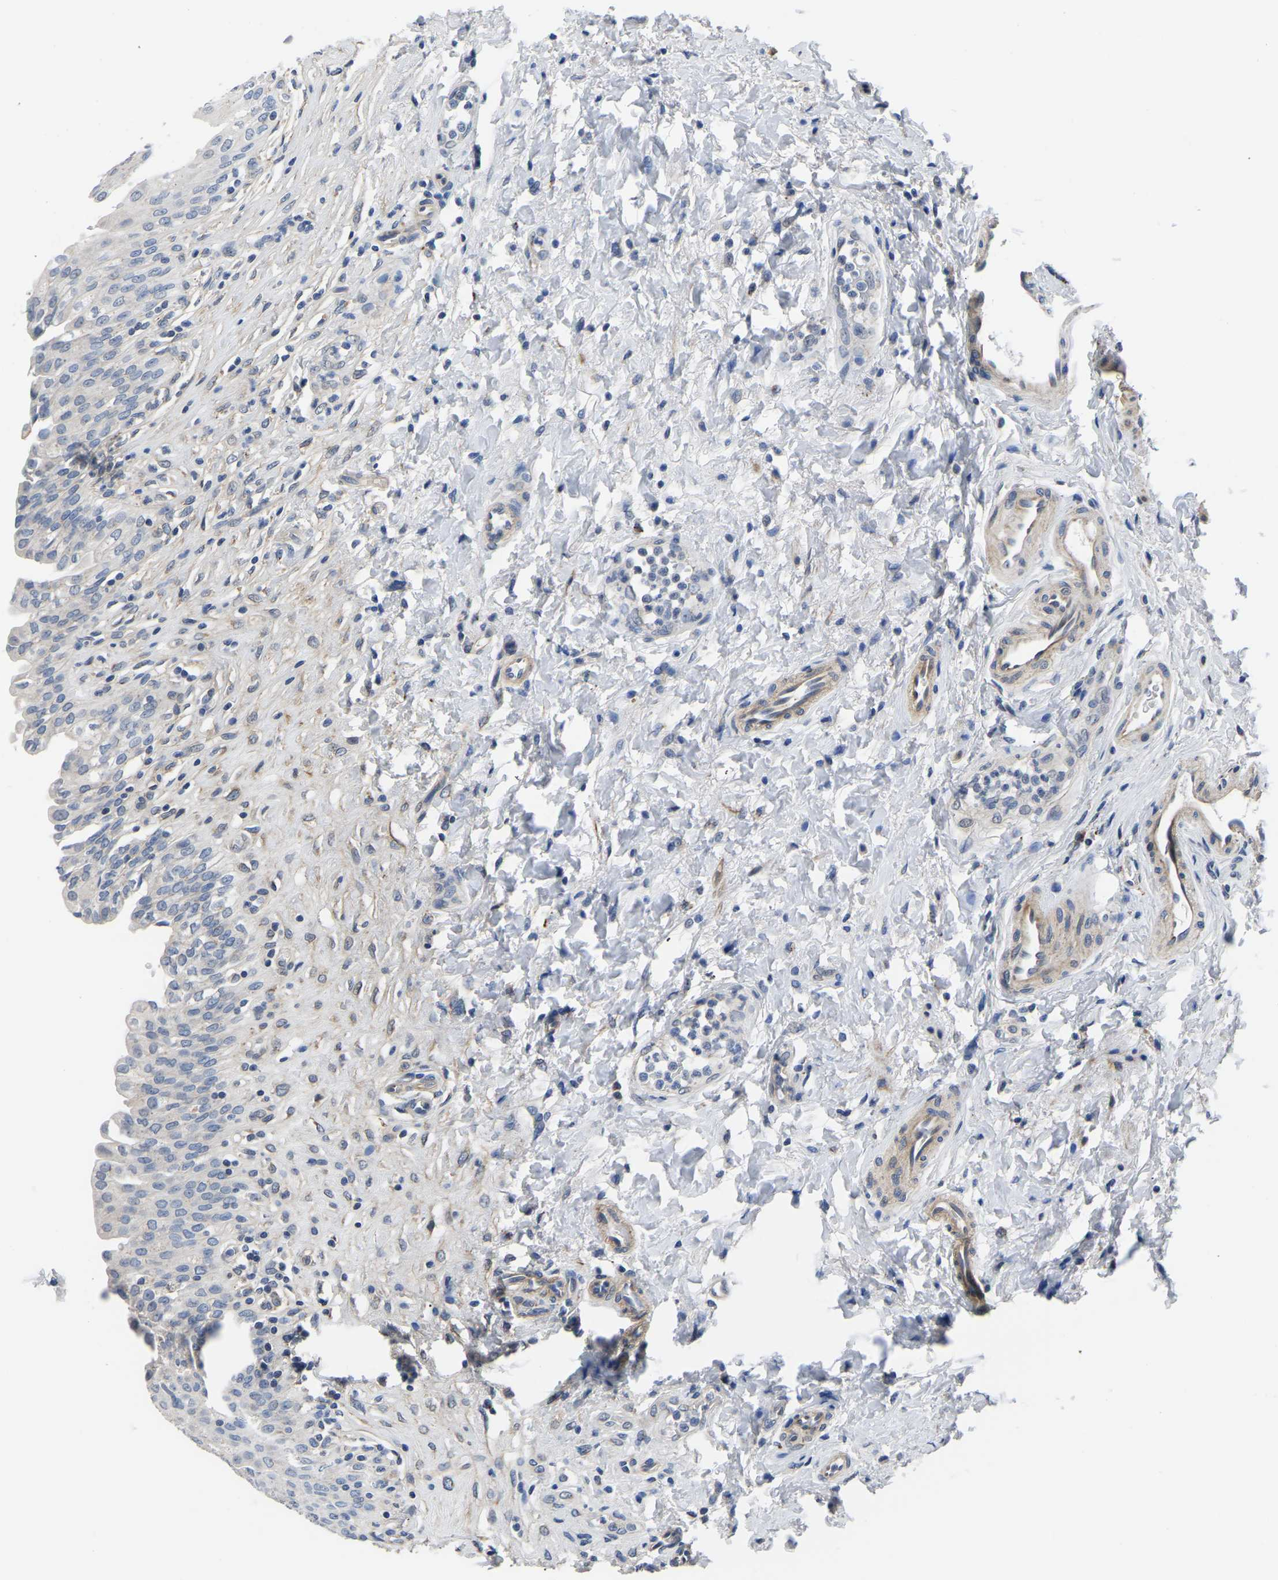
{"staining": {"intensity": "negative", "quantity": "none", "location": "none"}, "tissue": "urinary bladder", "cell_type": "Urothelial cells", "image_type": "normal", "snomed": [{"axis": "morphology", "description": "Urothelial carcinoma, High grade"}, {"axis": "topography", "description": "Urinary bladder"}], "caption": "Immunohistochemistry image of unremarkable human urinary bladder stained for a protein (brown), which exhibits no staining in urothelial cells.", "gene": "PDLIM7", "patient": {"sex": "male", "age": 46}}